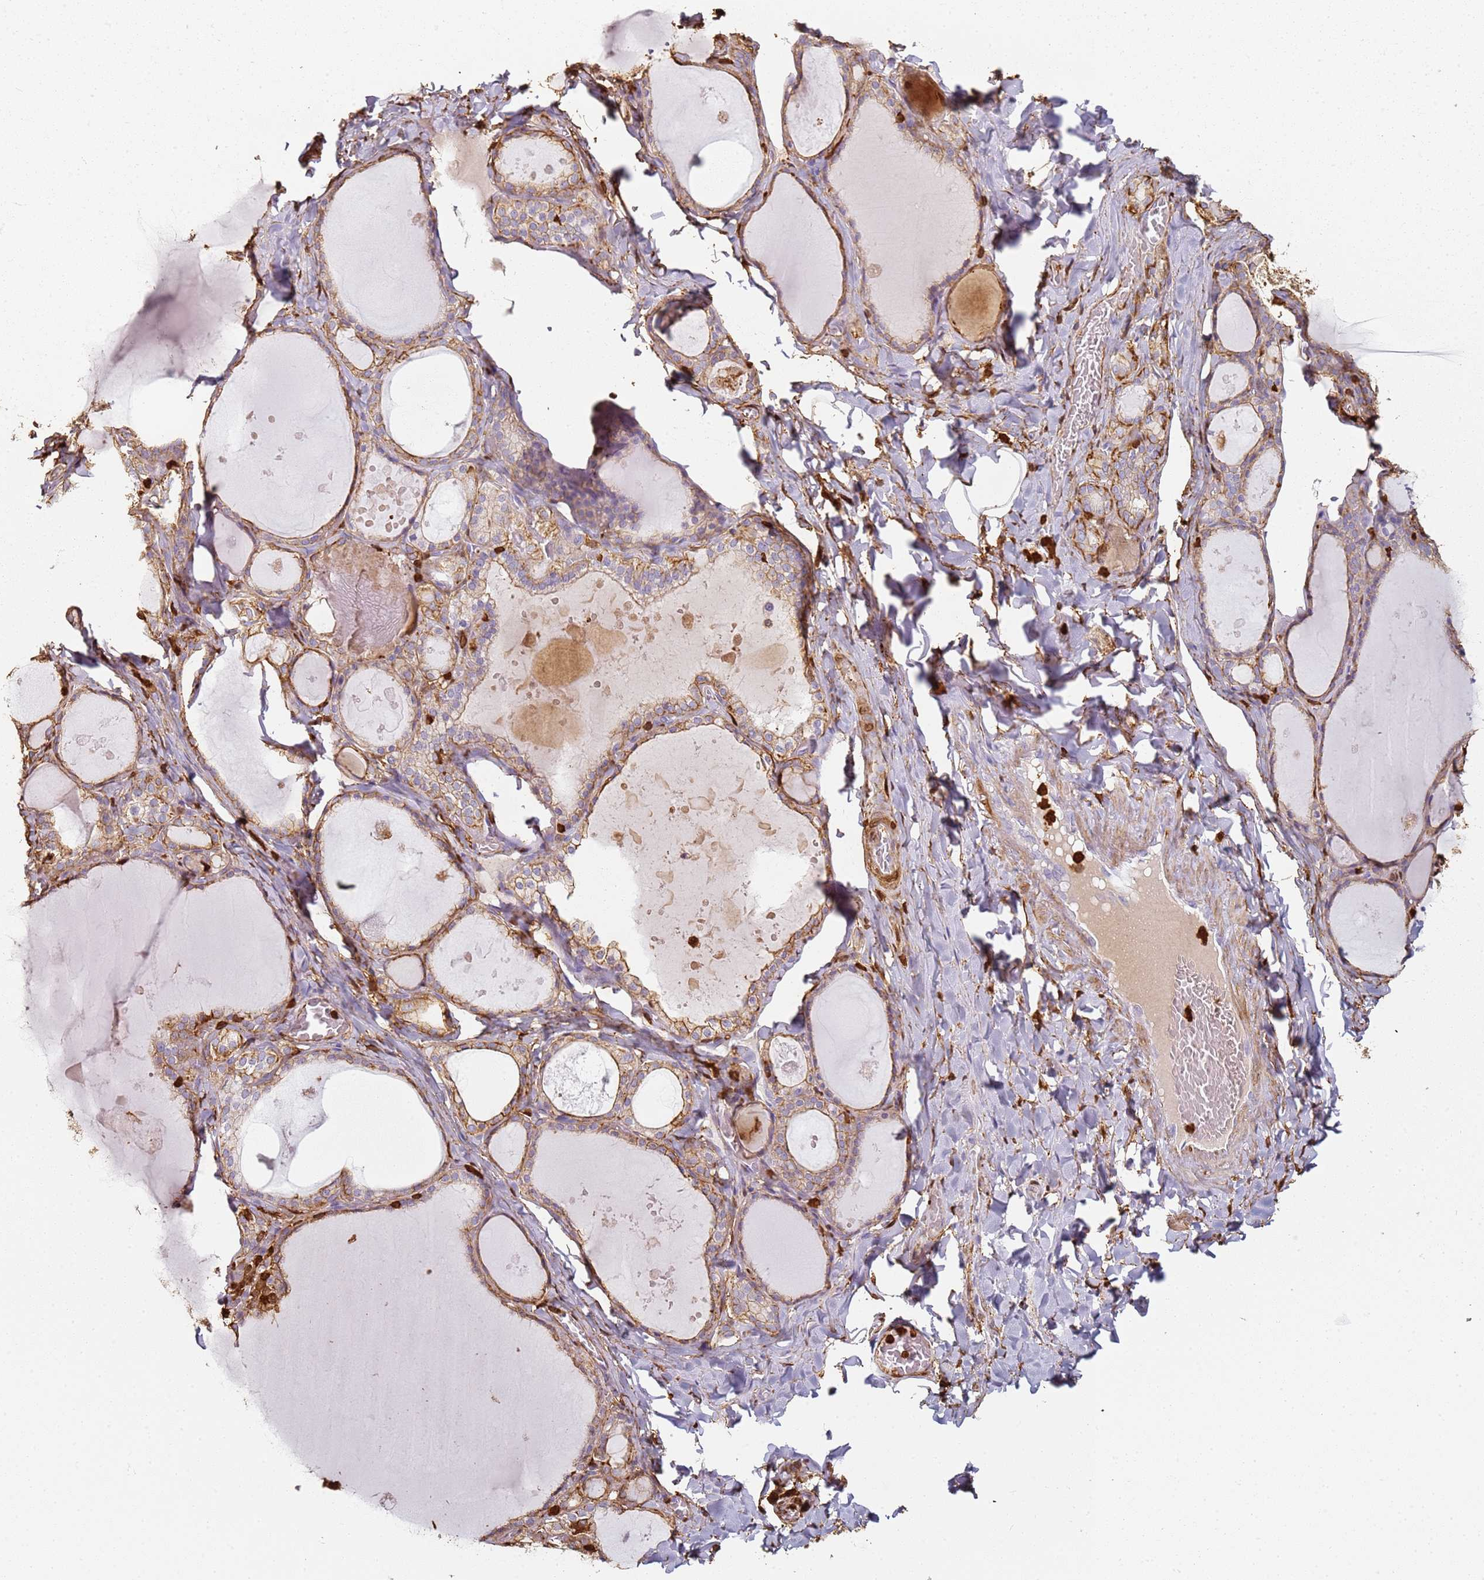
{"staining": {"intensity": "moderate", "quantity": ">75%", "location": "cytoplasmic/membranous"}, "tissue": "thyroid gland", "cell_type": "Glandular cells", "image_type": "normal", "snomed": [{"axis": "morphology", "description": "Normal tissue, NOS"}, {"axis": "topography", "description": "Thyroid gland"}], "caption": "Moderate cytoplasmic/membranous positivity is identified in about >75% of glandular cells in unremarkable thyroid gland.", "gene": "S100A4", "patient": {"sex": "male", "age": 56}}